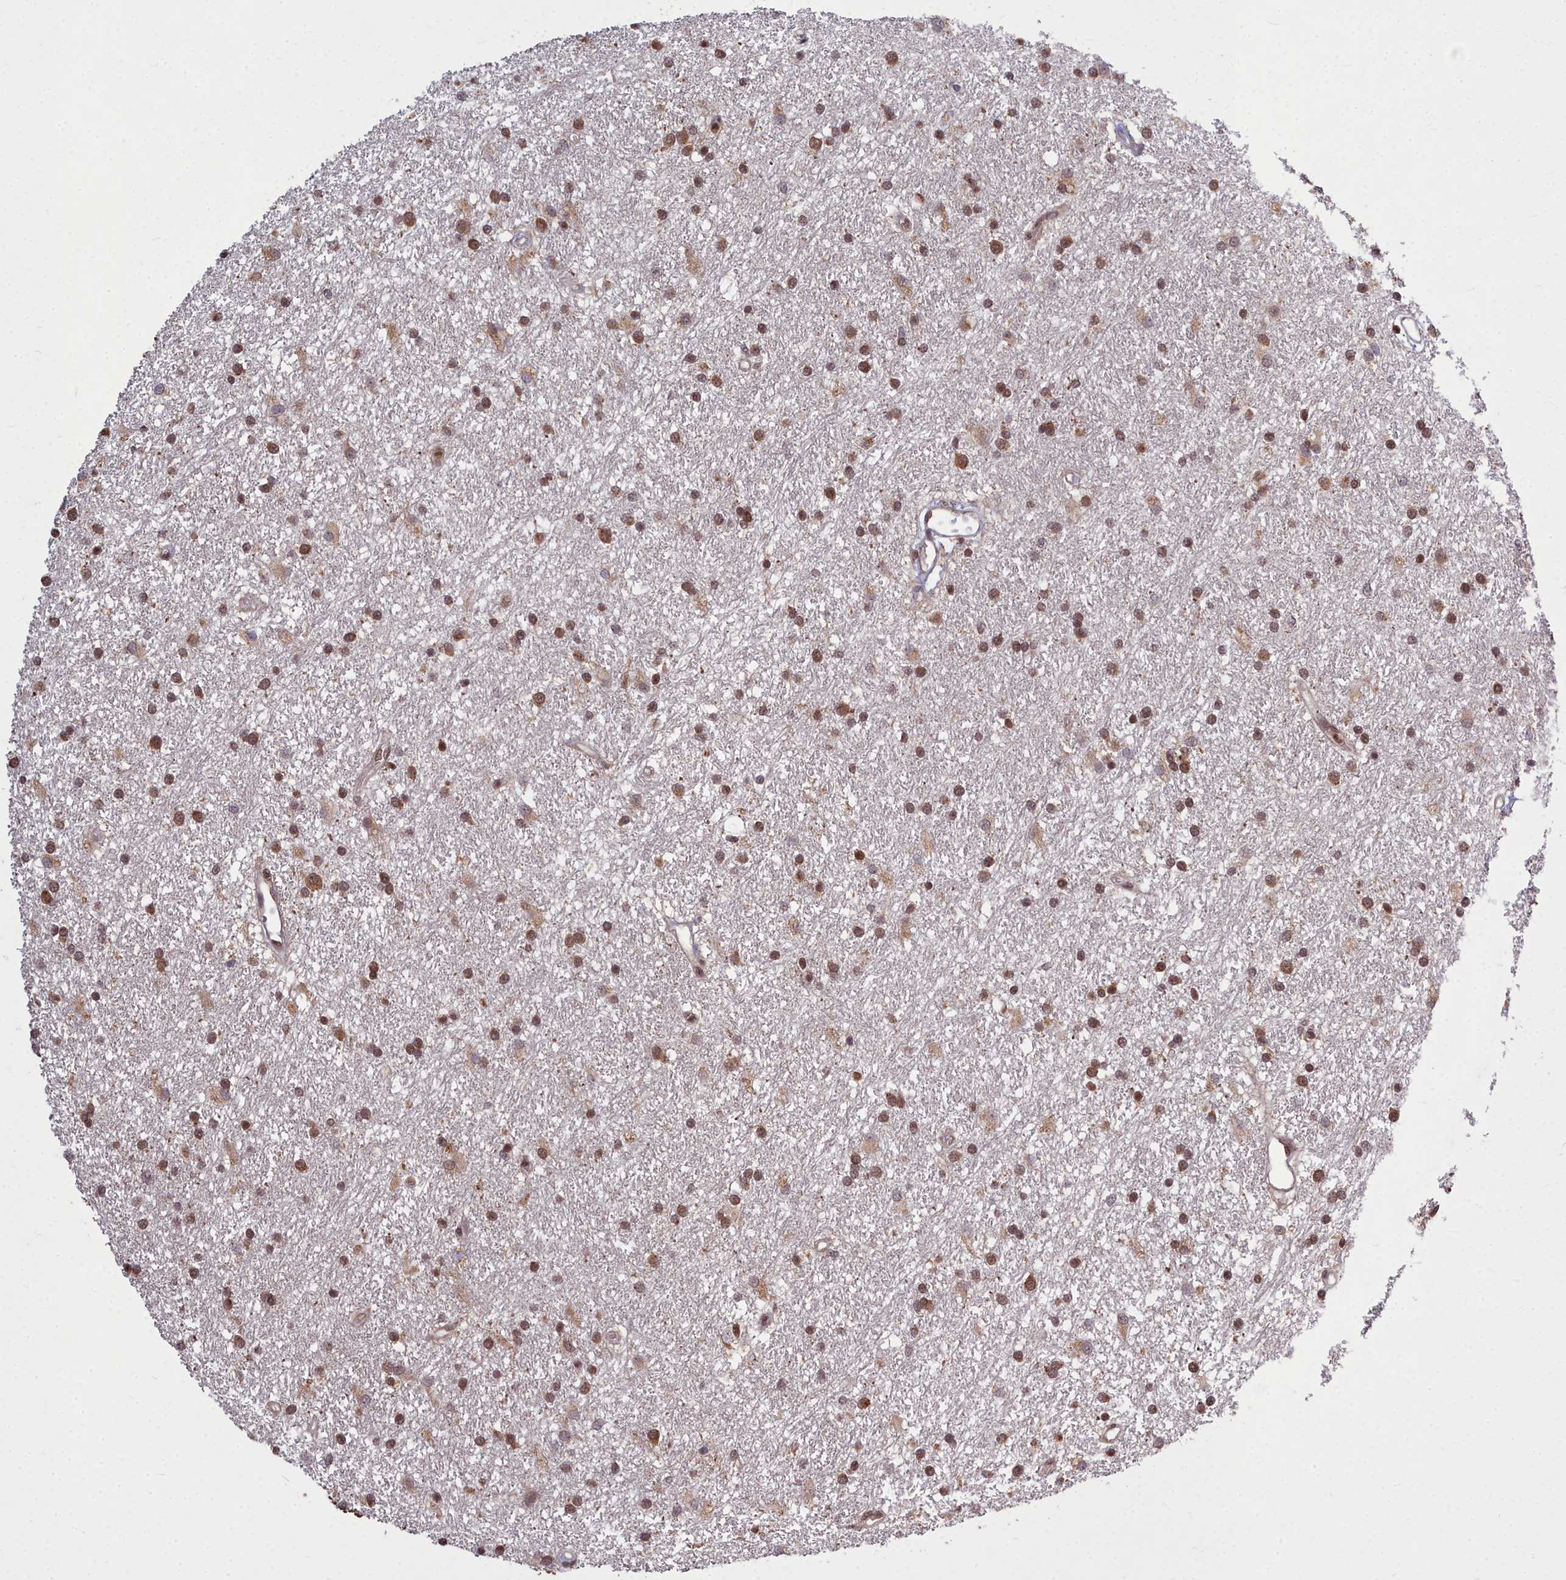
{"staining": {"intensity": "moderate", "quantity": ">75%", "location": "nuclear"}, "tissue": "glioma", "cell_type": "Tumor cells", "image_type": "cancer", "snomed": [{"axis": "morphology", "description": "Glioma, malignant, High grade"}, {"axis": "topography", "description": "Brain"}], "caption": "Immunohistochemistry (IHC) photomicrograph of human malignant glioma (high-grade) stained for a protein (brown), which shows medium levels of moderate nuclear staining in about >75% of tumor cells.", "gene": "GMEB1", "patient": {"sex": "male", "age": 77}}